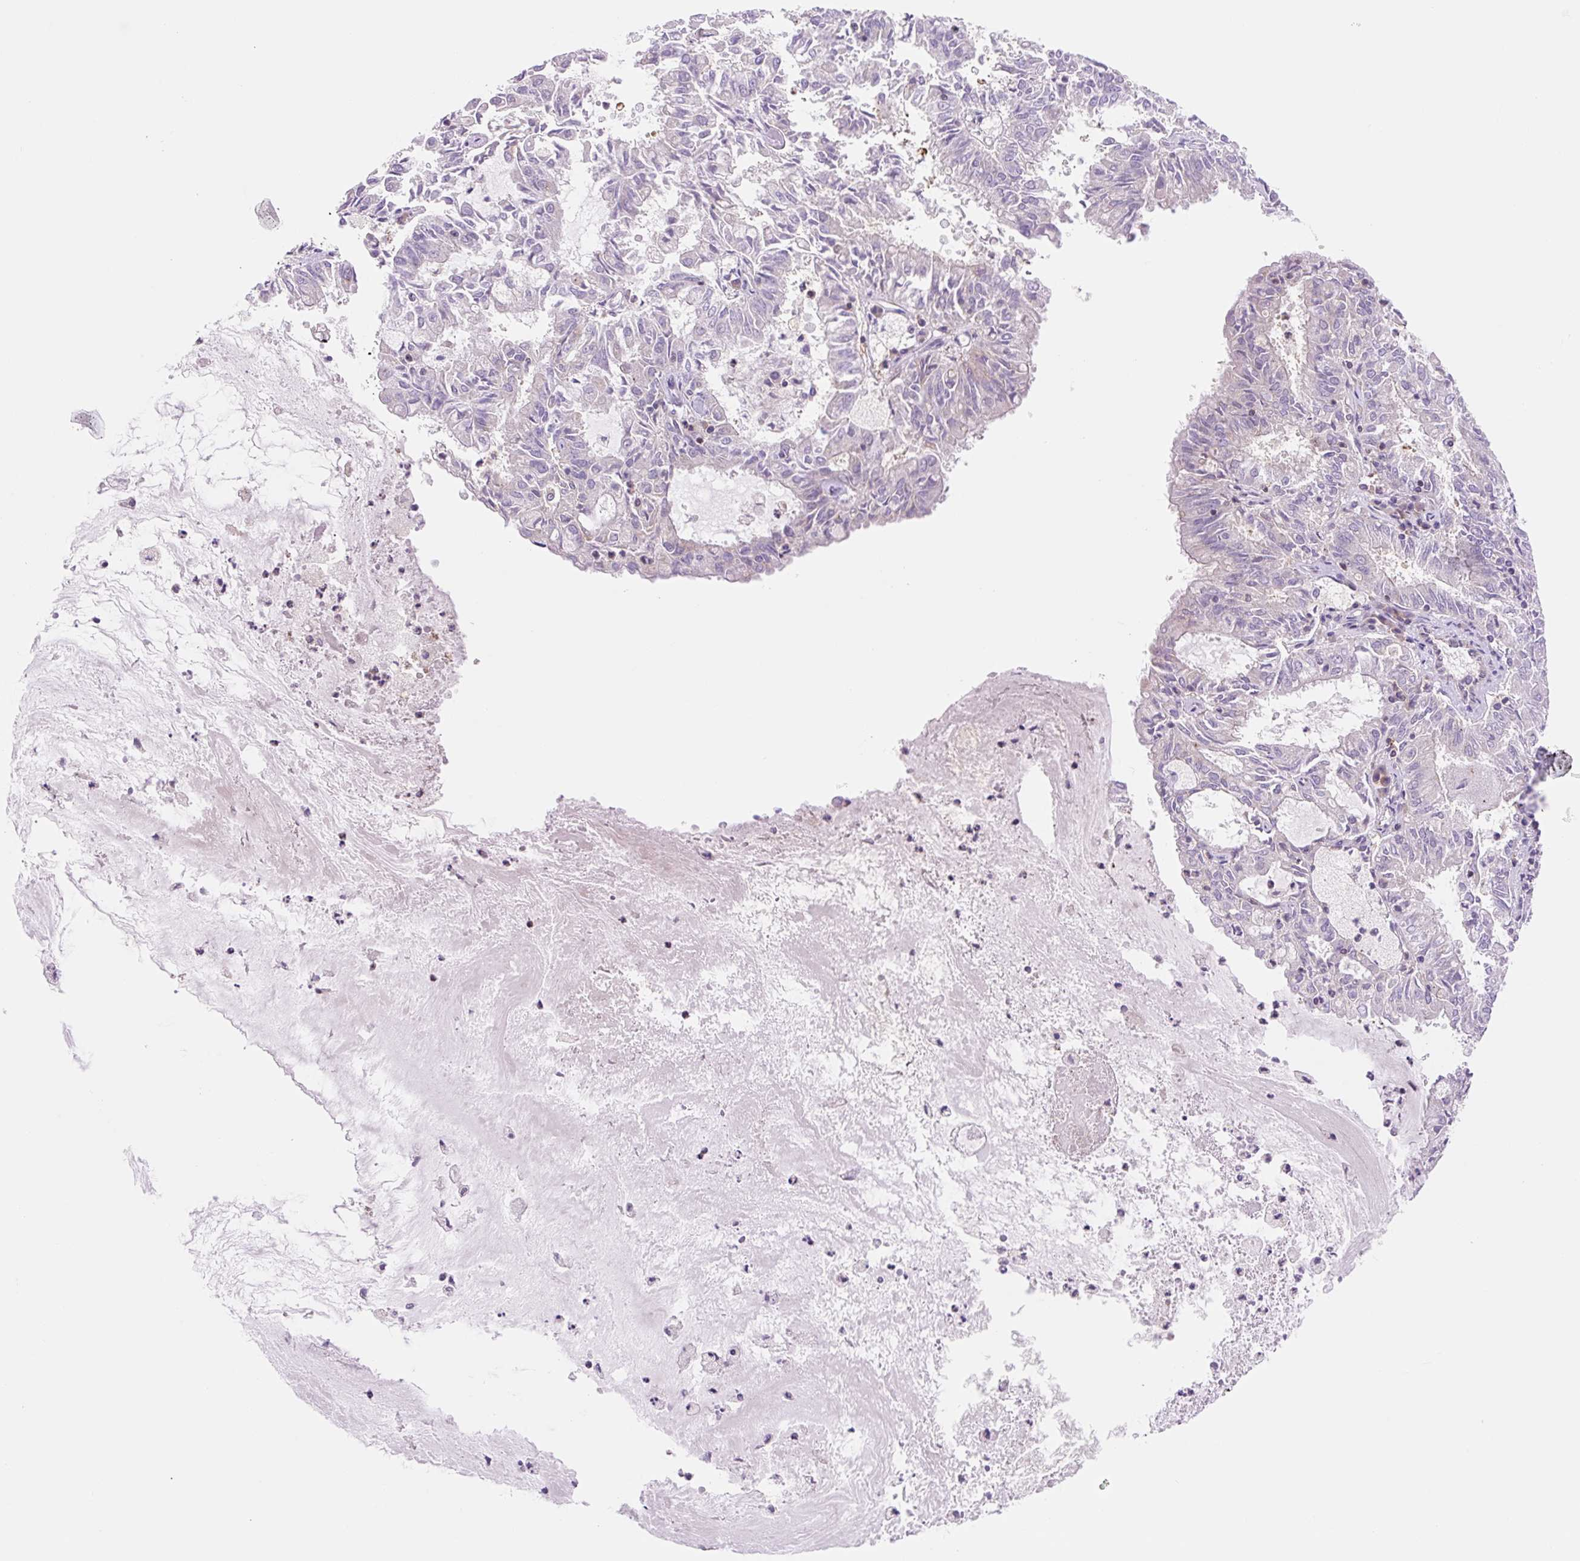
{"staining": {"intensity": "negative", "quantity": "none", "location": "none"}, "tissue": "endometrial cancer", "cell_type": "Tumor cells", "image_type": "cancer", "snomed": [{"axis": "morphology", "description": "Adenocarcinoma, NOS"}, {"axis": "topography", "description": "Endometrium"}], "caption": "DAB immunohistochemical staining of human adenocarcinoma (endometrial) exhibits no significant expression in tumor cells. The staining was performed using DAB (3,3'-diaminobenzidine) to visualize the protein expression in brown, while the nuclei were stained in blue with hematoxylin (Magnification: 20x).", "gene": "VPS4A", "patient": {"sex": "female", "age": 57}}